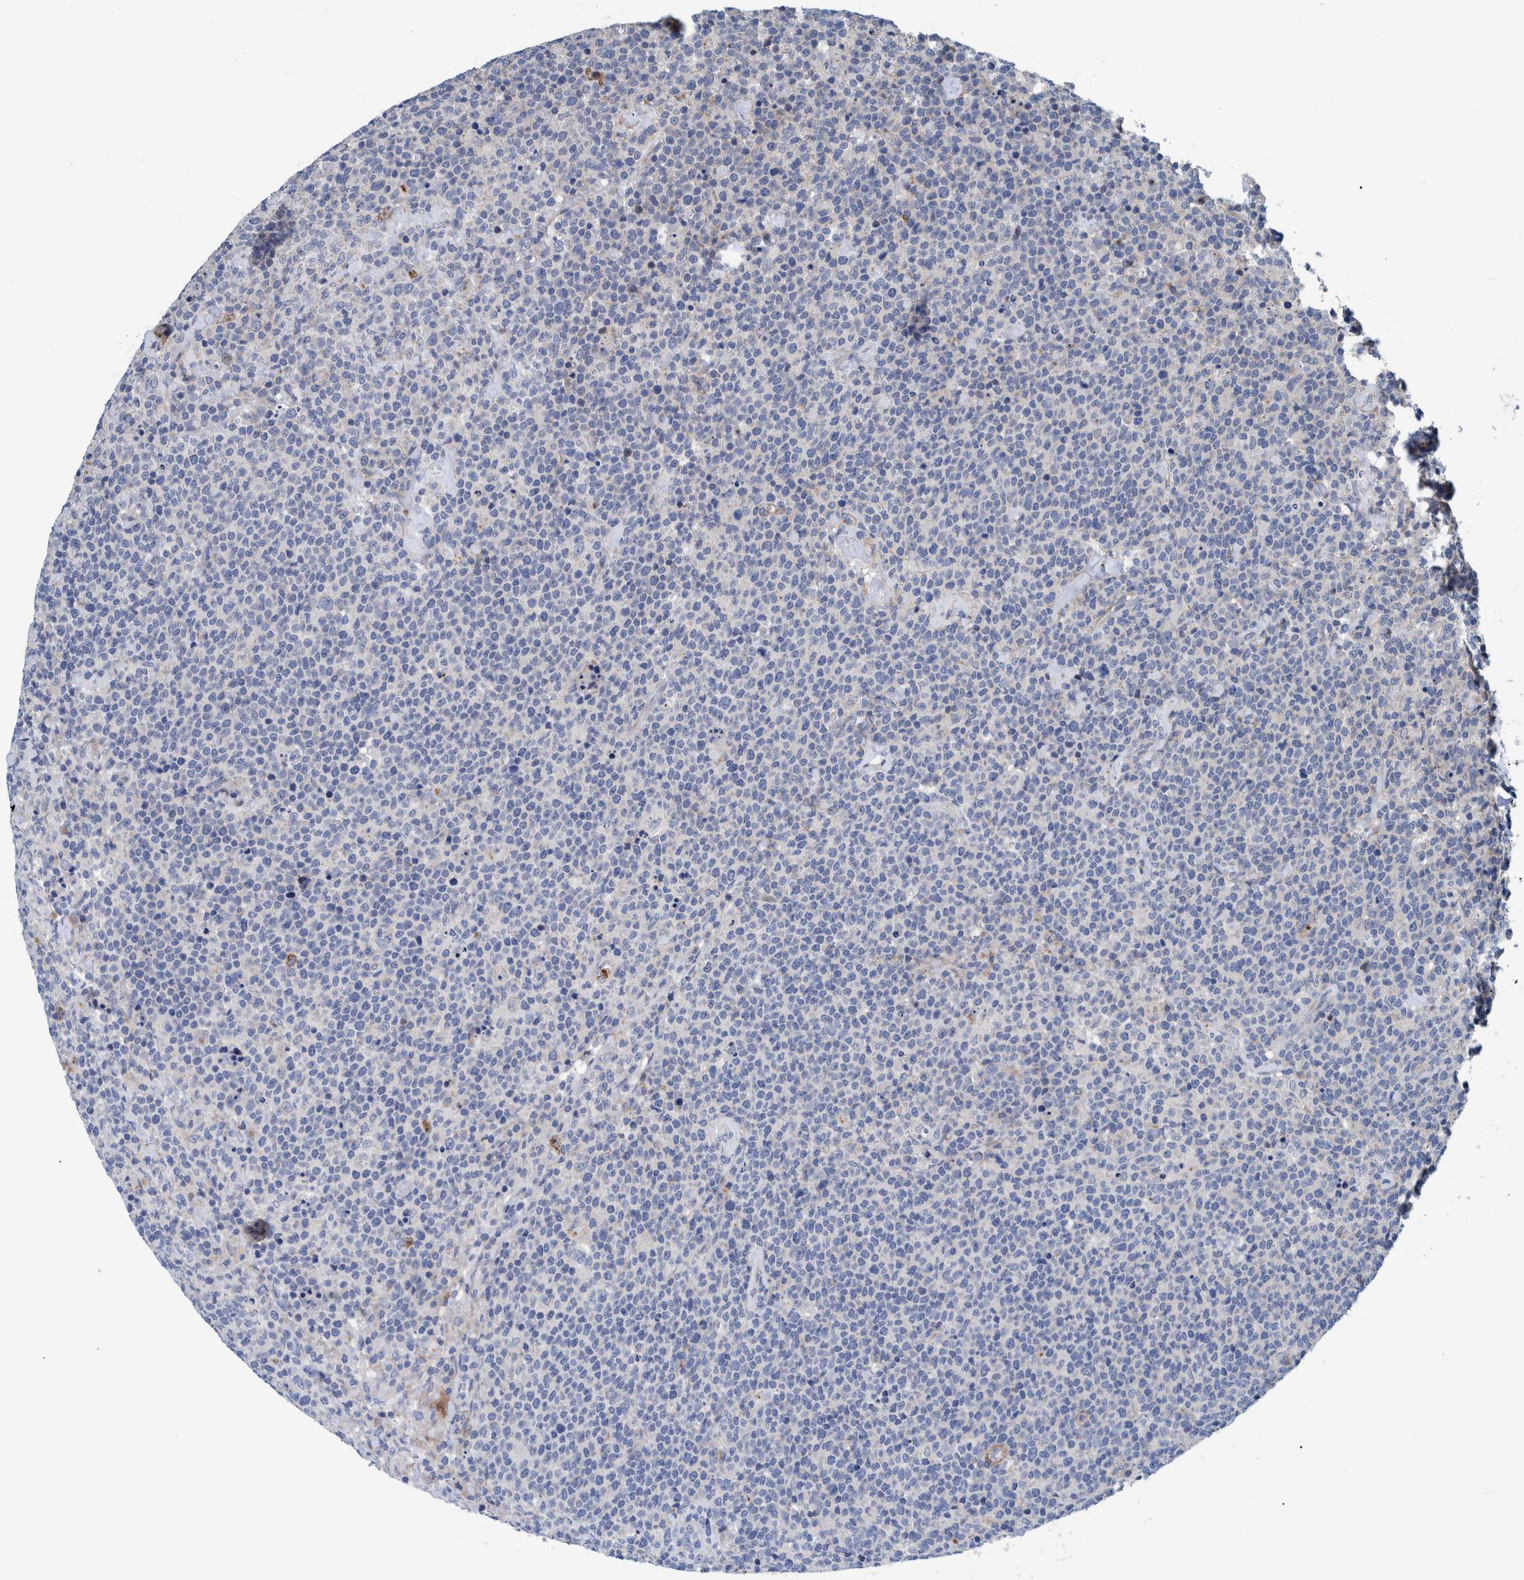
{"staining": {"intensity": "negative", "quantity": "none", "location": "none"}, "tissue": "lymphoma", "cell_type": "Tumor cells", "image_type": "cancer", "snomed": [{"axis": "morphology", "description": "Malignant lymphoma, non-Hodgkin's type, High grade"}, {"axis": "topography", "description": "Lymph node"}], "caption": "Immunohistochemistry micrograph of neoplastic tissue: high-grade malignant lymphoma, non-Hodgkin's type stained with DAB (3,3'-diaminobenzidine) displays no significant protein expression in tumor cells.", "gene": "MKS1", "patient": {"sex": "male", "age": 61}}